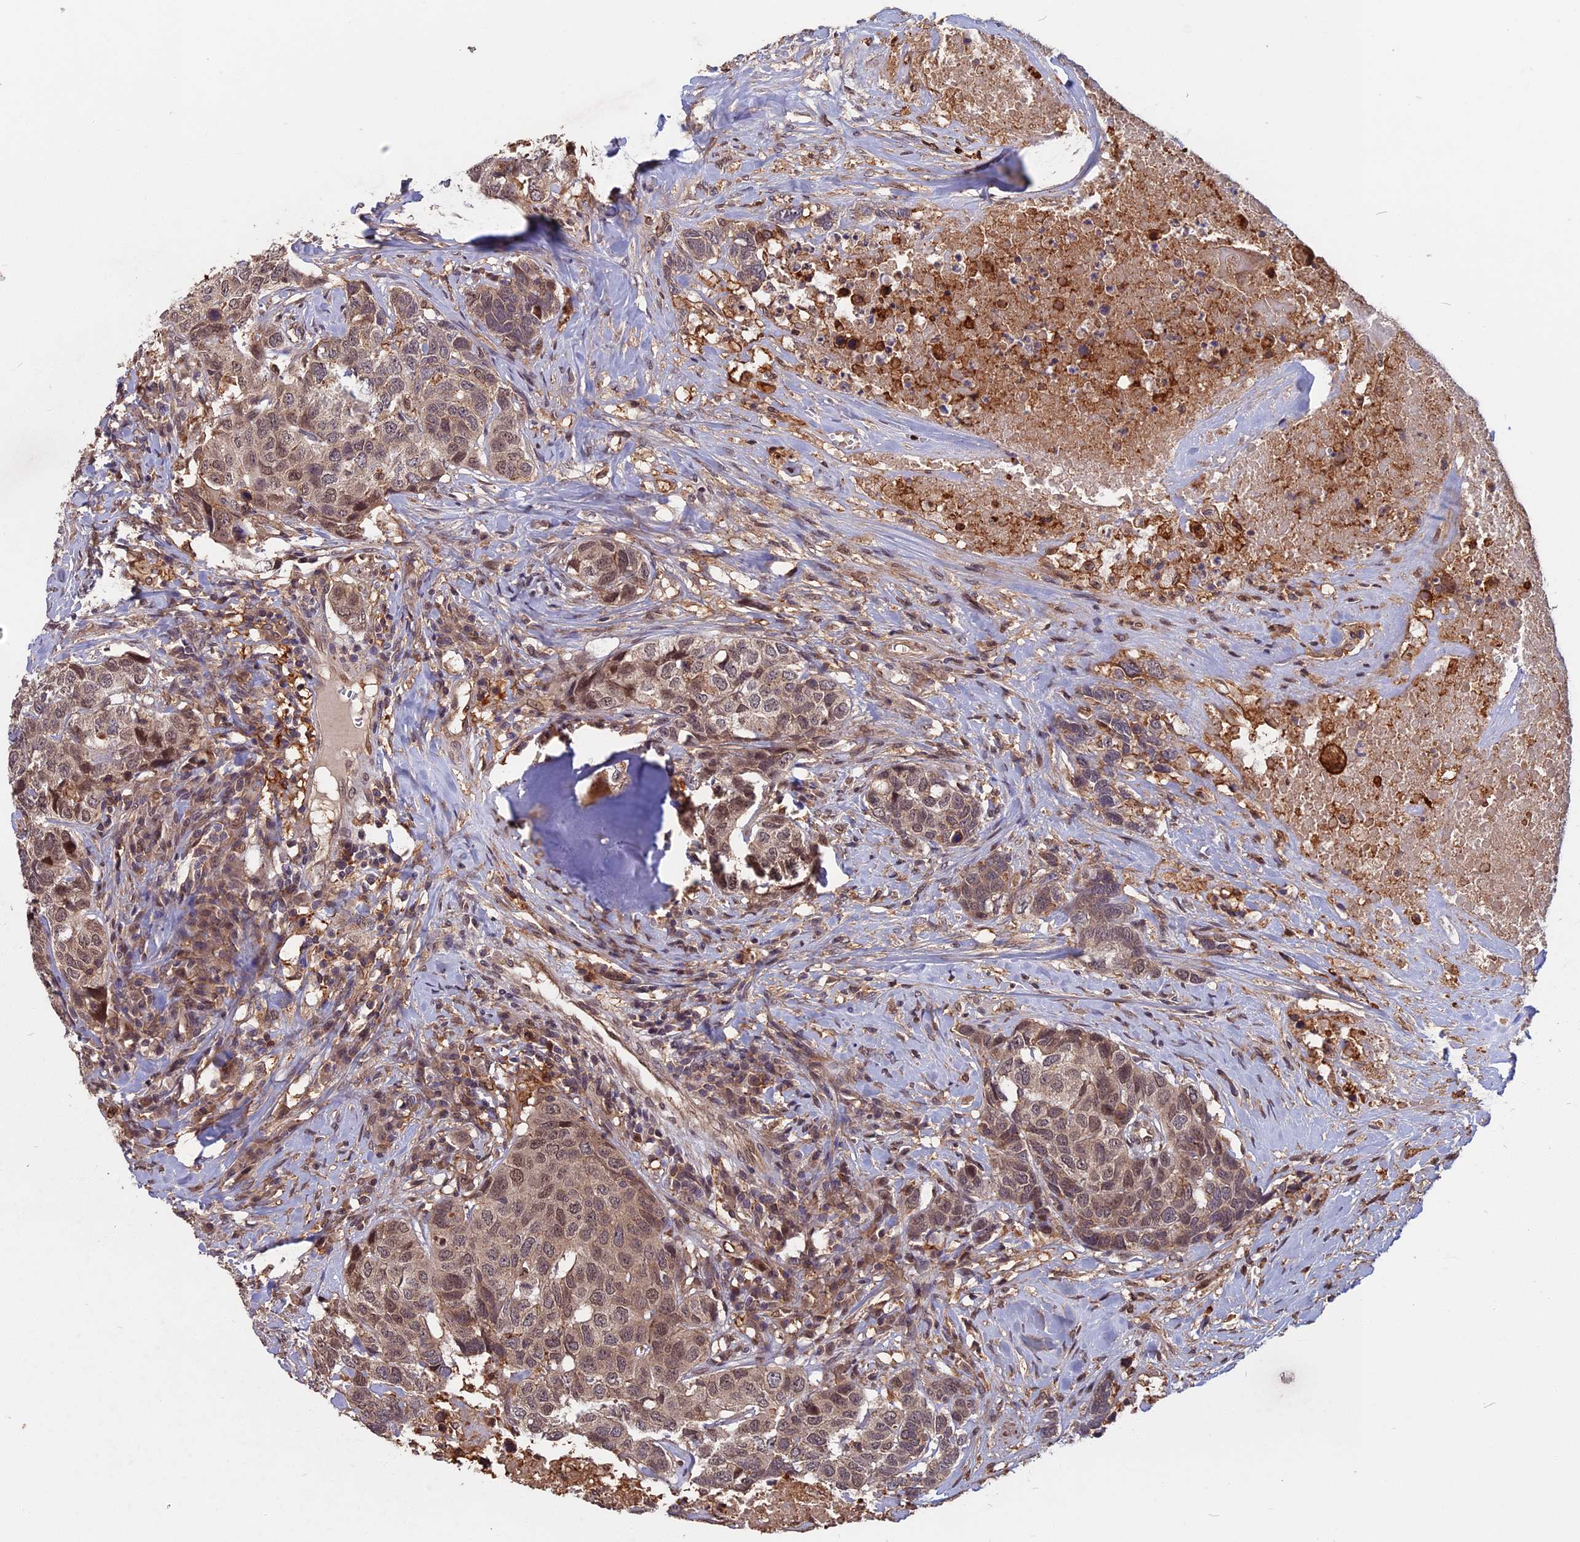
{"staining": {"intensity": "weak", "quantity": ">75%", "location": "nuclear"}, "tissue": "head and neck cancer", "cell_type": "Tumor cells", "image_type": "cancer", "snomed": [{"axis": "morphology", "description": "Squamous cell carcinoma, NOS"}, {"axis": "topography", "description": "Head-Neck"}], "caption": "Immunohistochemistry (DAB (3,3'-diaminobenzidine)) staining of head and neck squamous cell carcinoma reveals weak nuclear protein expression in approximately >75% of tumor cells.", "gene": "SPG11", "patient": {"sex": "male", "age": 66}}